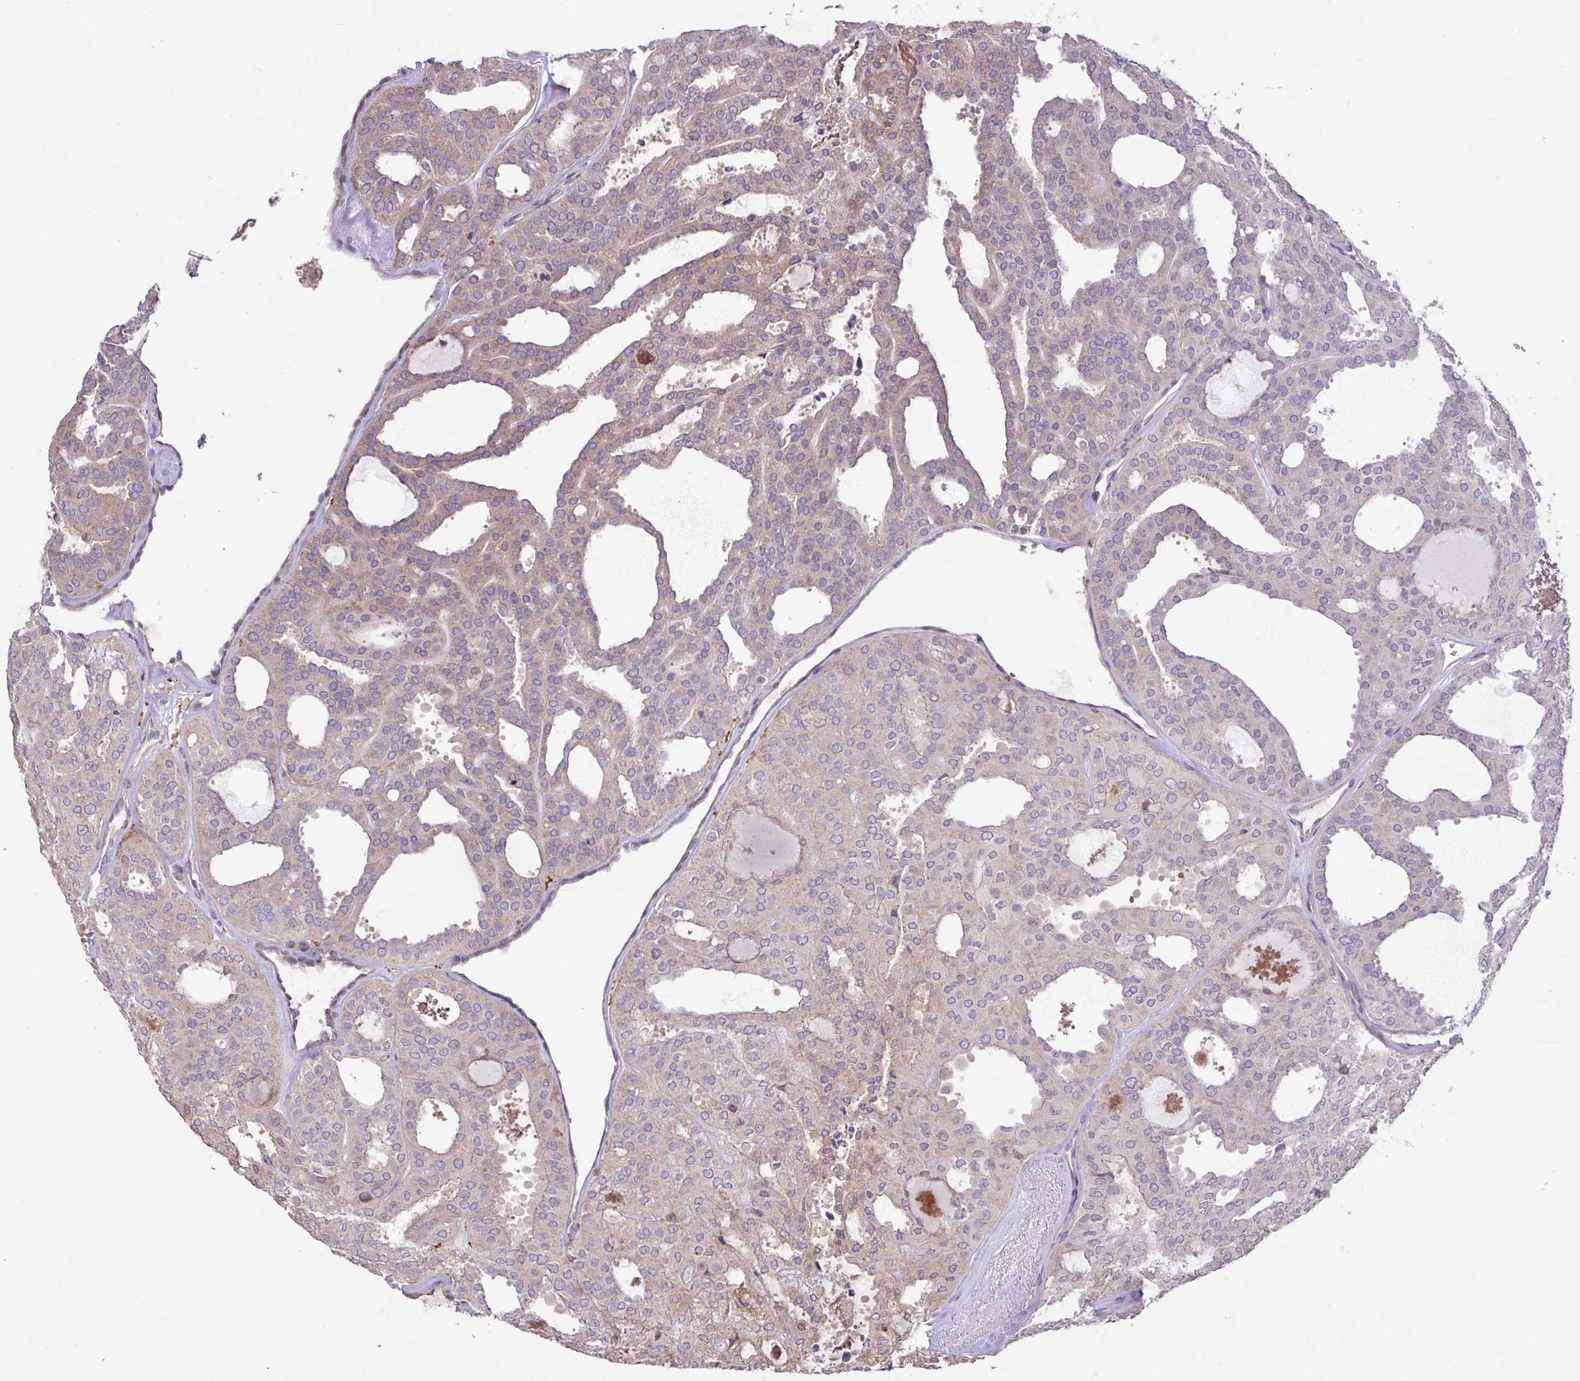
{"staining": {"intensity": "weak", "quantity": "25%-75%", "location": "cytoplasmic/membranous"}, "tissue": "thyroid cancer", "cell_type": "Tumor cells", "image_type": "cancer", "snomed": [{"axis": "morphology", "description": "Follicular adenoma carcinoma, NOS"}, {"axis": "topography", "description": "Thyroid gland"}], "caption": "Immunohistochemical staining of follicular adenoma carcinoma (thyroid) exhibits weak cytoplasmic/membranous protein staining in about 25%-75% of tumor cells. Using DAB (3,3'-diaminobenzidine) (brown) and hematoxylin (blue) stains, captured at high magnification using brightfield microscopy.", "gene": "ARHGEF25", "patient": {"sex": "male", "age": 75}}